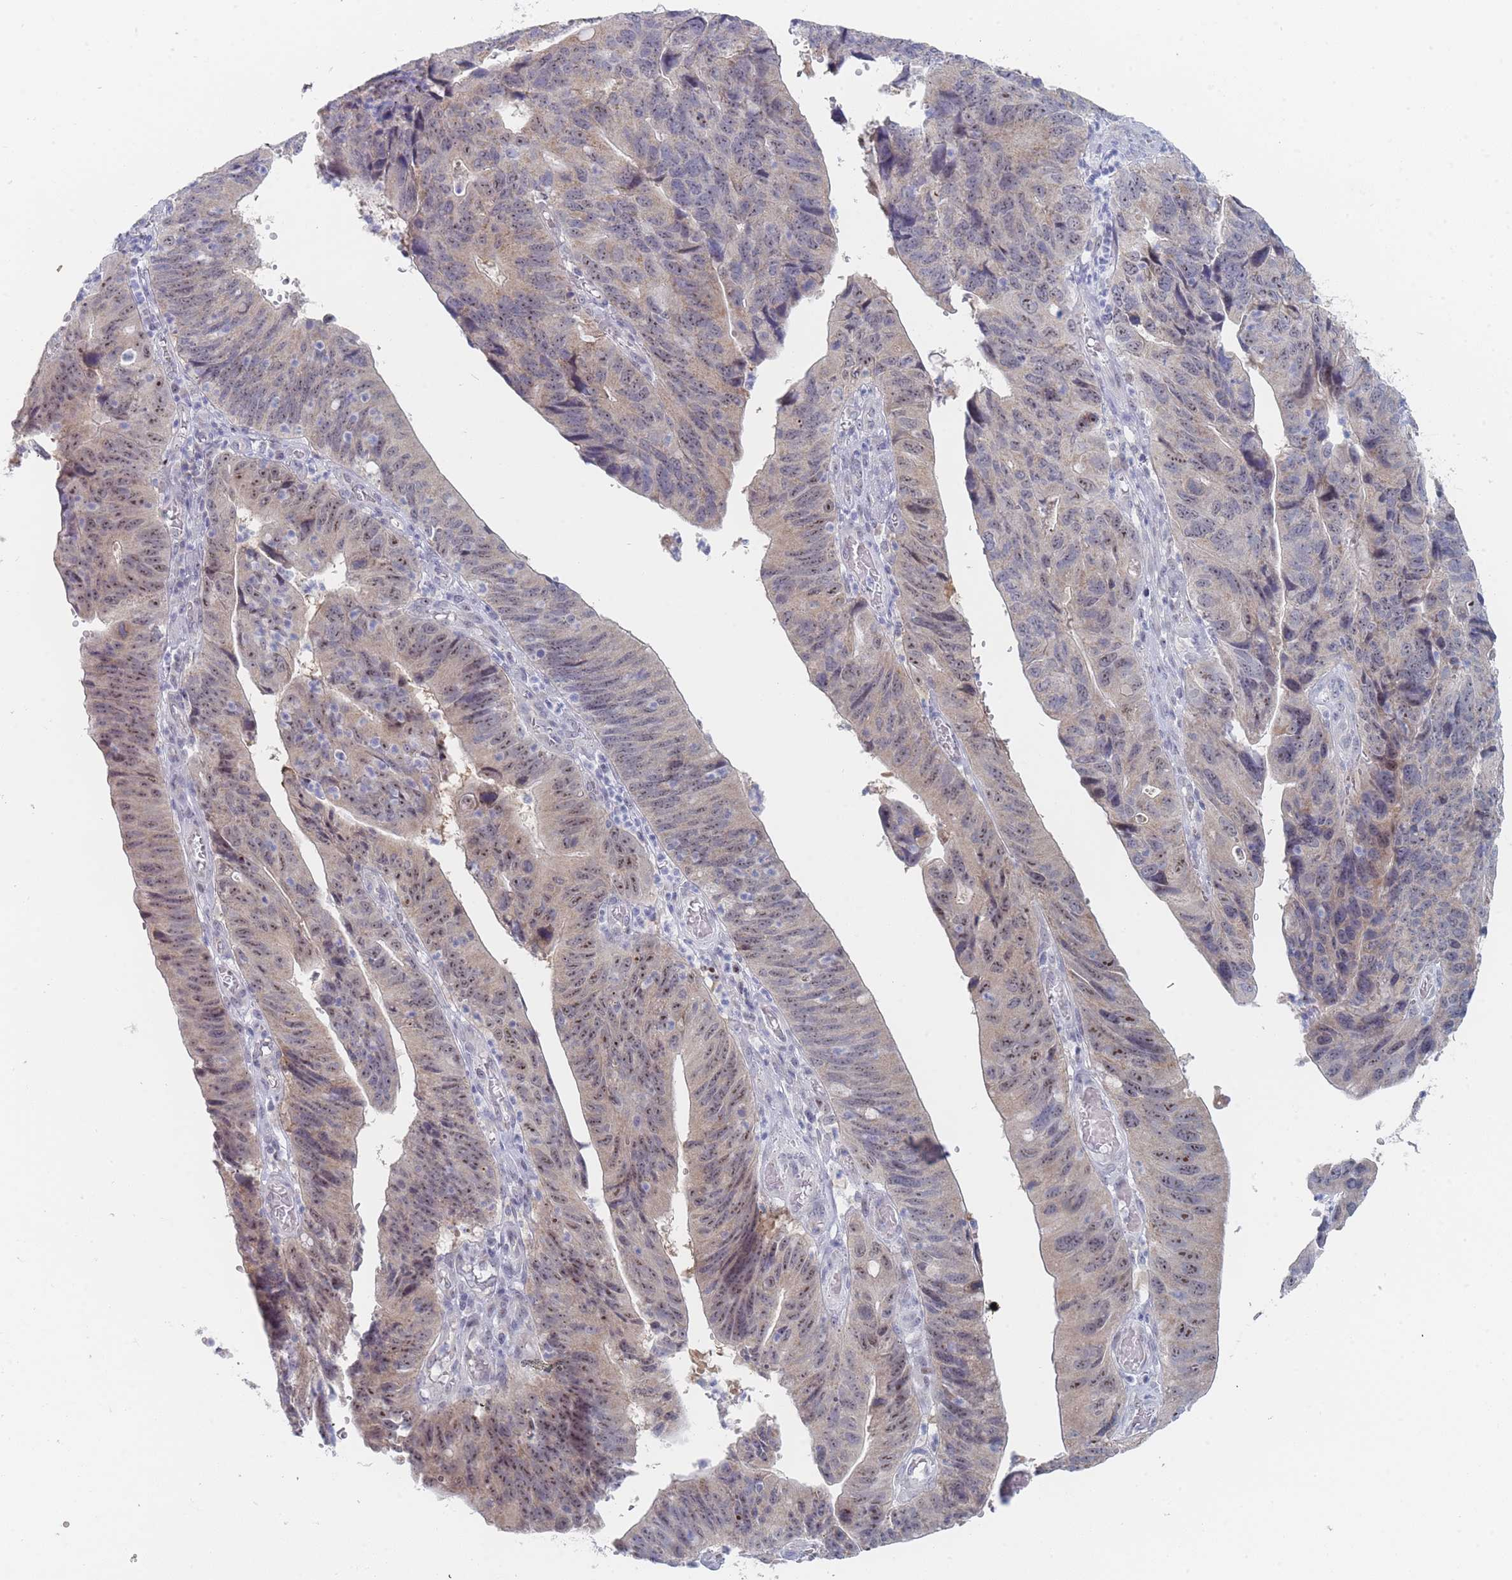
{"staining": {"intensity": "moderate", "quantity": "25%-75%", "location": "cytoplasmic/membranous,nuclear"}, "tissue": "stomach cancer", "cell_type": "Tumor cells", "image_type": "cancer", "snomed": [{"axis": "morphology", "description": "Adenocarcinoma, NOS"}, {"axis": "topography", "description": "Stomach"}], "caption": "Stomach cancer (adenocarcinoma) tissue demonstrates moderate cytoplasmic/membranous and nuclear positivity in about 25%-75% of tumor cells, visualized by immunohistochemistry.", "gene": "RNF8", "patient": {"sex": "male", "age": 59}}